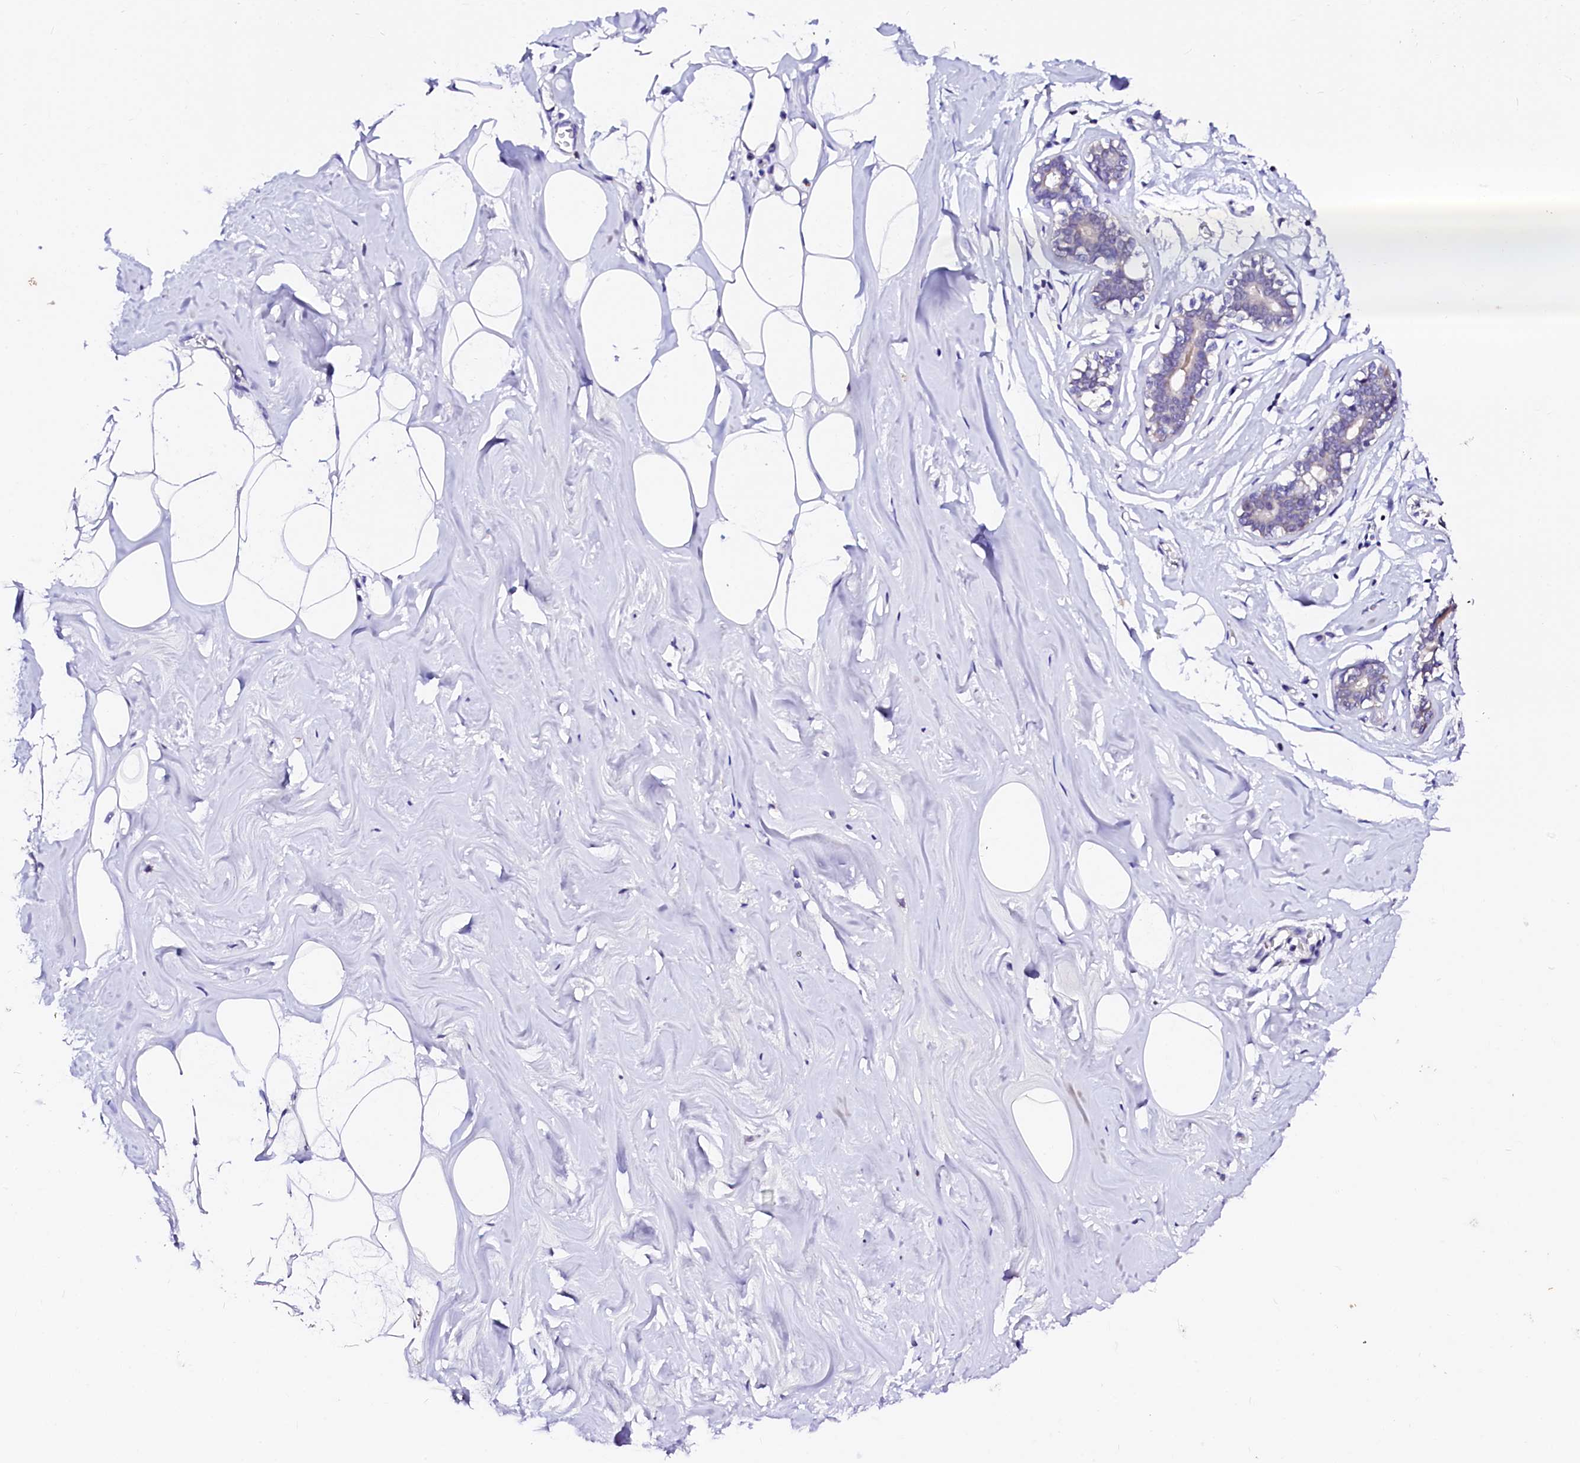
{"staining": {"intensity": "negative", "quantity": "none", "location": "none"}, "tissue": "adipose tissue", "cell_type": "Adipocytes", "image_type": "normal", "snomed": [{"axis": "morphology", "description": "Normal tissue, NOS"}, {"axis": "morphology", "description": "Fibrosis, NOS"}, {"axis": "topography", "description": "Breast"}, {"axis": "topography", "description": "Adipose tissue"}], "caption": "Immunohistochemistry histopathology image of unremarkable human adipose tissue stained for a protein (brown), which displays no expression in adipocytes.", "gene": "NALF1", "patient": {"sex": "female", "age": 39}}